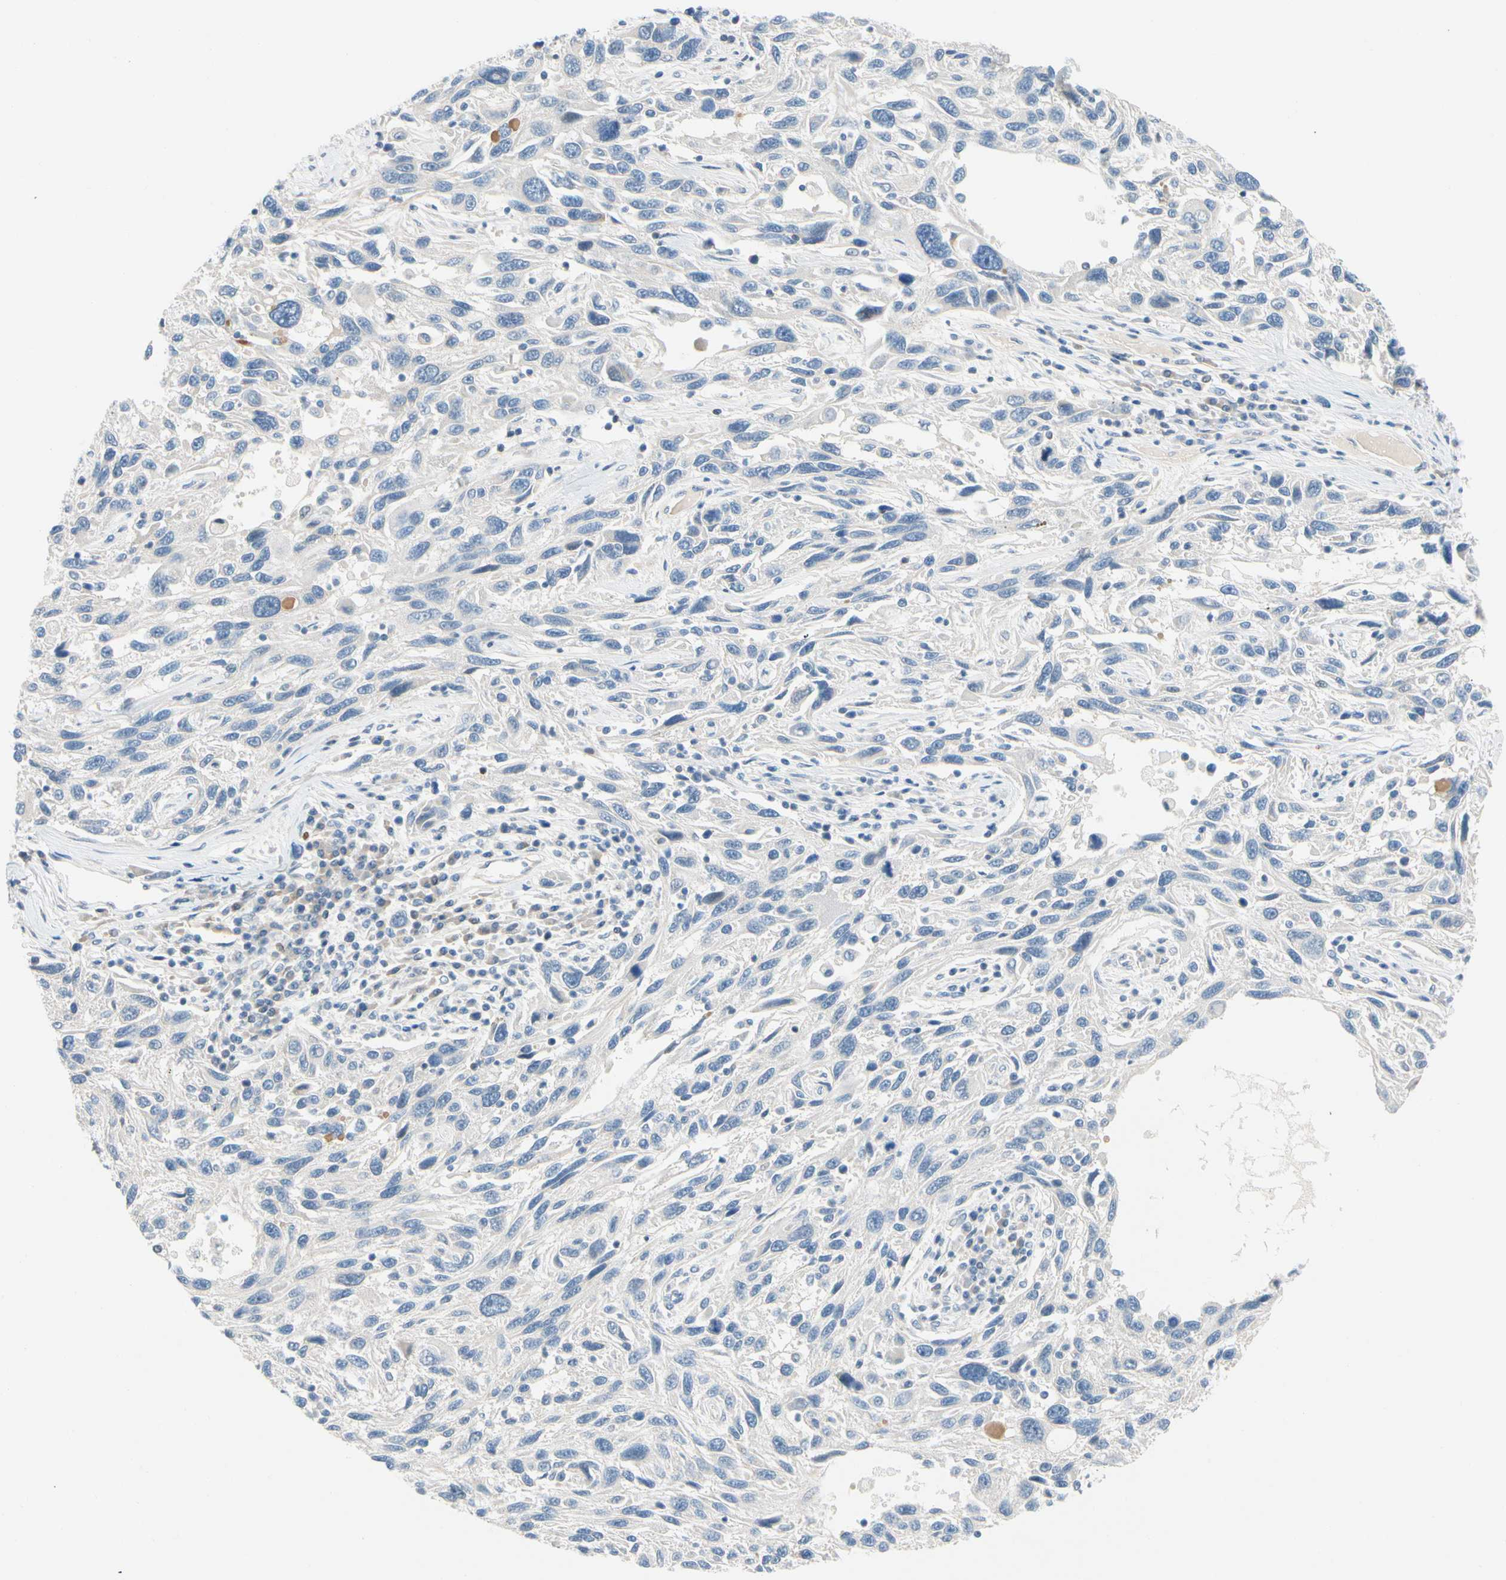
{"staining": {"intensity": "negative", "quantity": "none", "location": "none"}, "tissue": "melanoma", "cell_type": "Tumor cells", "image_type": "cancer", "snomed": [{"axis": "morphology", "description": "Malignant melanoma, NOS"}, {"axis": "topography", "description": "Skin"}], "caption": "Immunohistochemistry micrograph of malignant melanoma stained for a protein (brown), which displays no staining in tumor cells.", "gene": "ZNF132", "patient": {"sex": "male", "age": 53}}